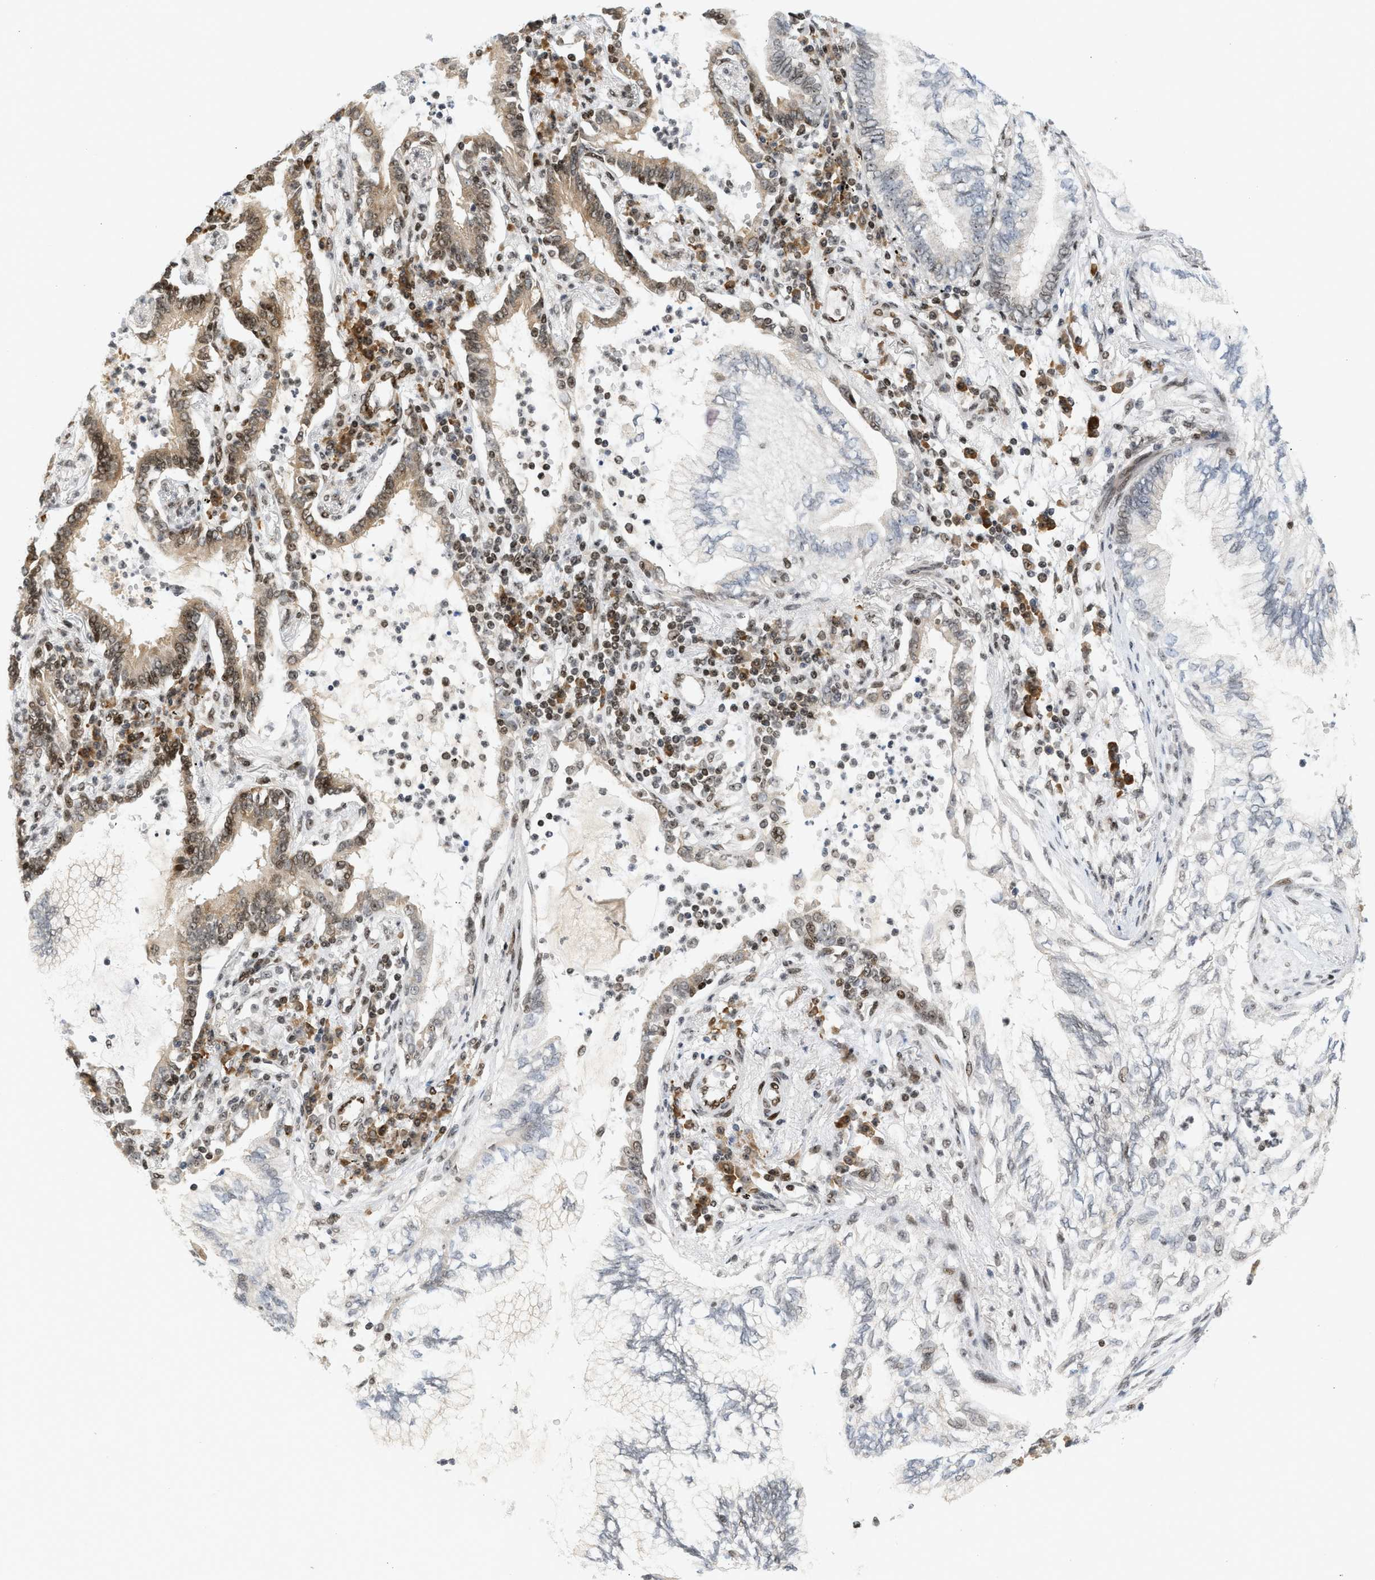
{"staining": {"intensity": "weak", "quantity": "25%-75%", "location": "cytoplasmic/membranous,nuclear"}, "tissue": "lung cancer", "cell_type": "Tumor cells", "image_type": "cancer", "snomed": [{"axis": "morphology", "description": "Normal tissue, NOS"}, {"axis": "morphology", "description": "Adenocarcinoma, NOS"}, {"axis": "topography", "description": "Bronchus"}, {"axis": "topography", "description": "Lung"}], "caption": "Adenocarcinoma (lung) was stained to show a protein in brown. There is low levels of weak cytoplasmic/membranous and nuclear expression in about 25%-75% of tumor cells.", "gene": "ZNF22", "patient": {"sex": "female", "age": 70}}